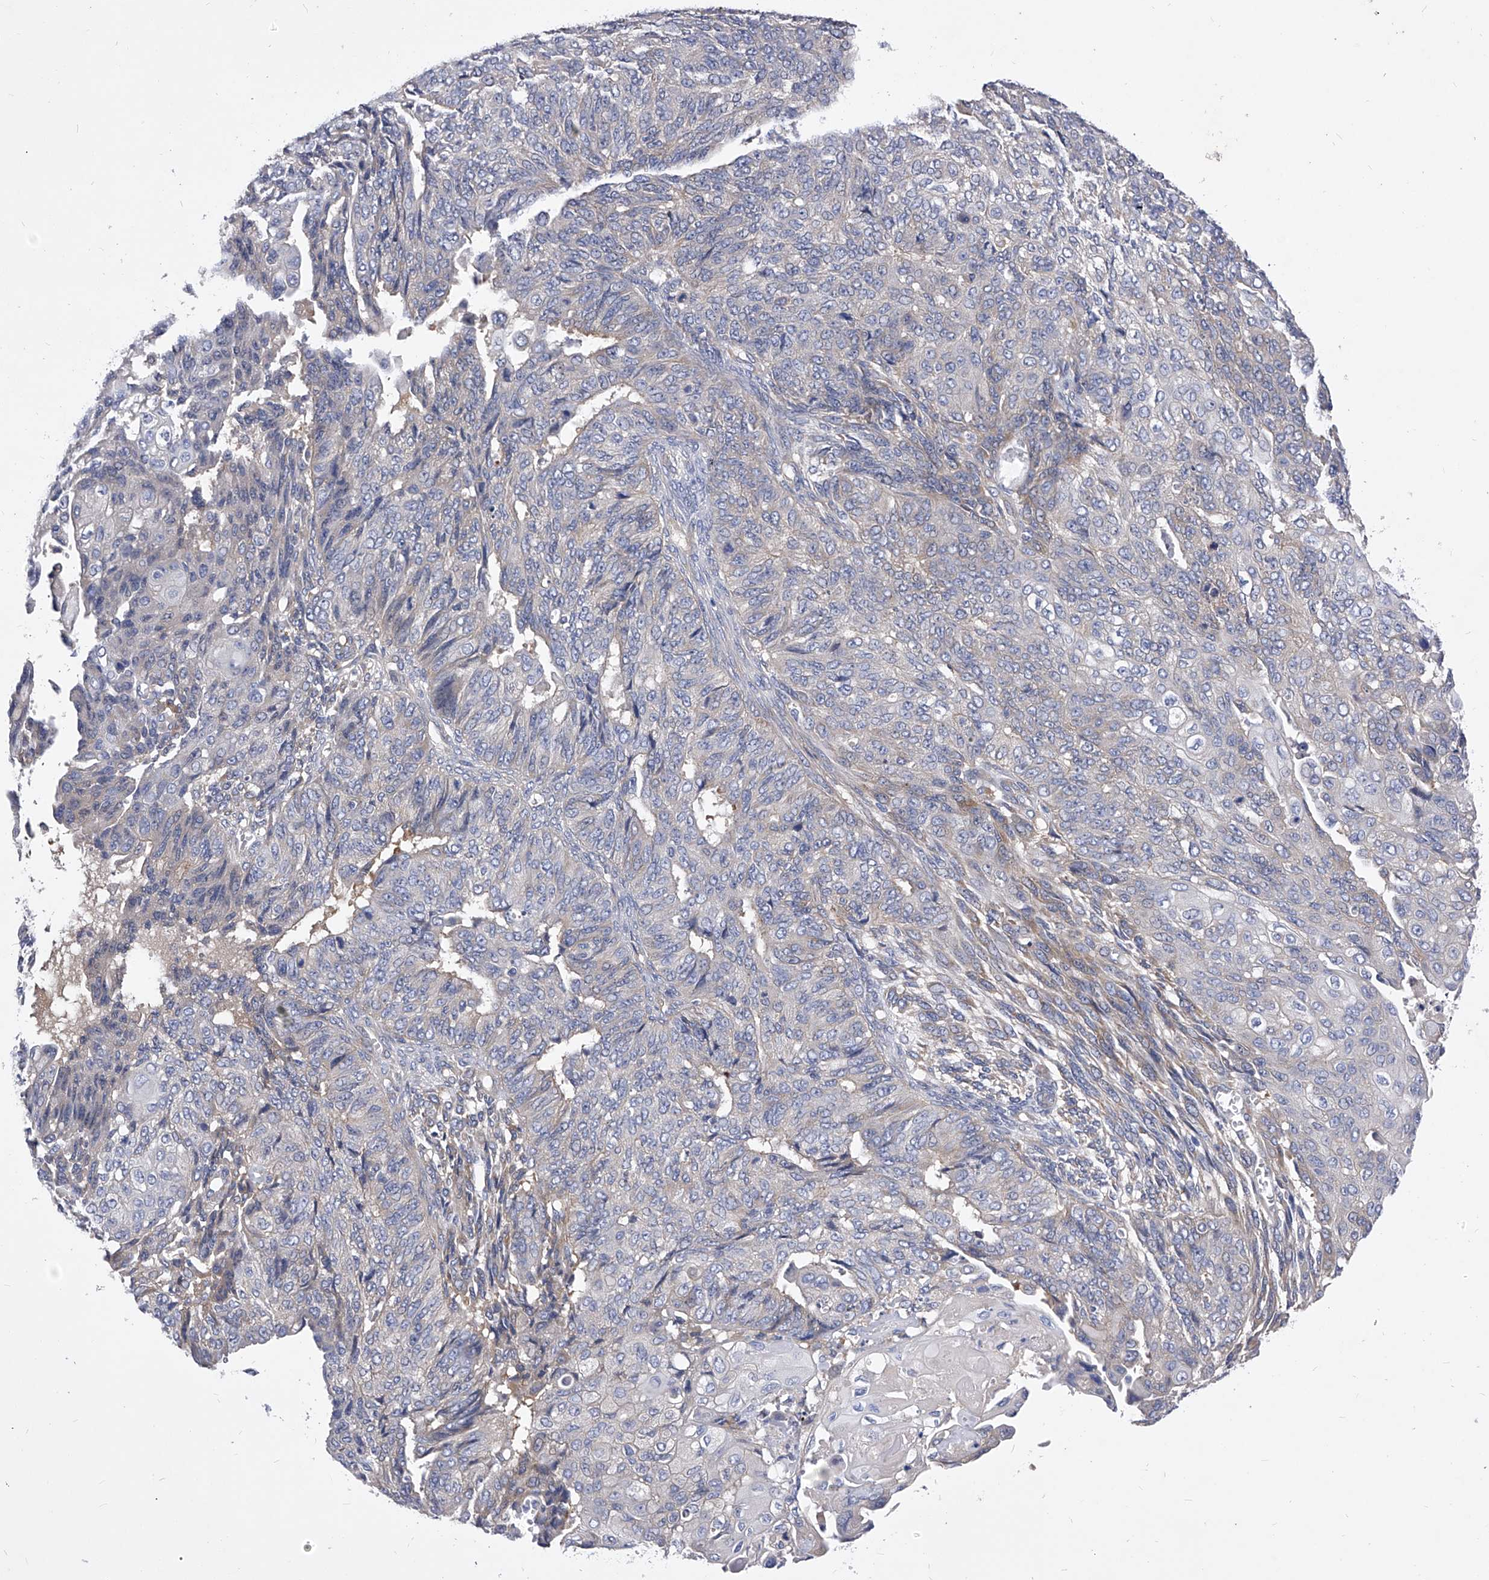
{"staining": {"intensity": "negative", "quantity": "none", "location": "none"}, "tissue": "endometrial cancer", "cell_type": "Tumor cells", "image_type": "cancer", "snomed": [{"axis": "morphology", "description": "Adenocarcinoma, NOS"}, {"axis": "topography", "description": "Endometrium"}], "caption": "A micrograph of endometrial cancer (adenocarcinoma) stained for a protein reveals no brown staining in tumor cells.", "gene": "PPP5C", "patient": {"sex": "female", "age": 32}}